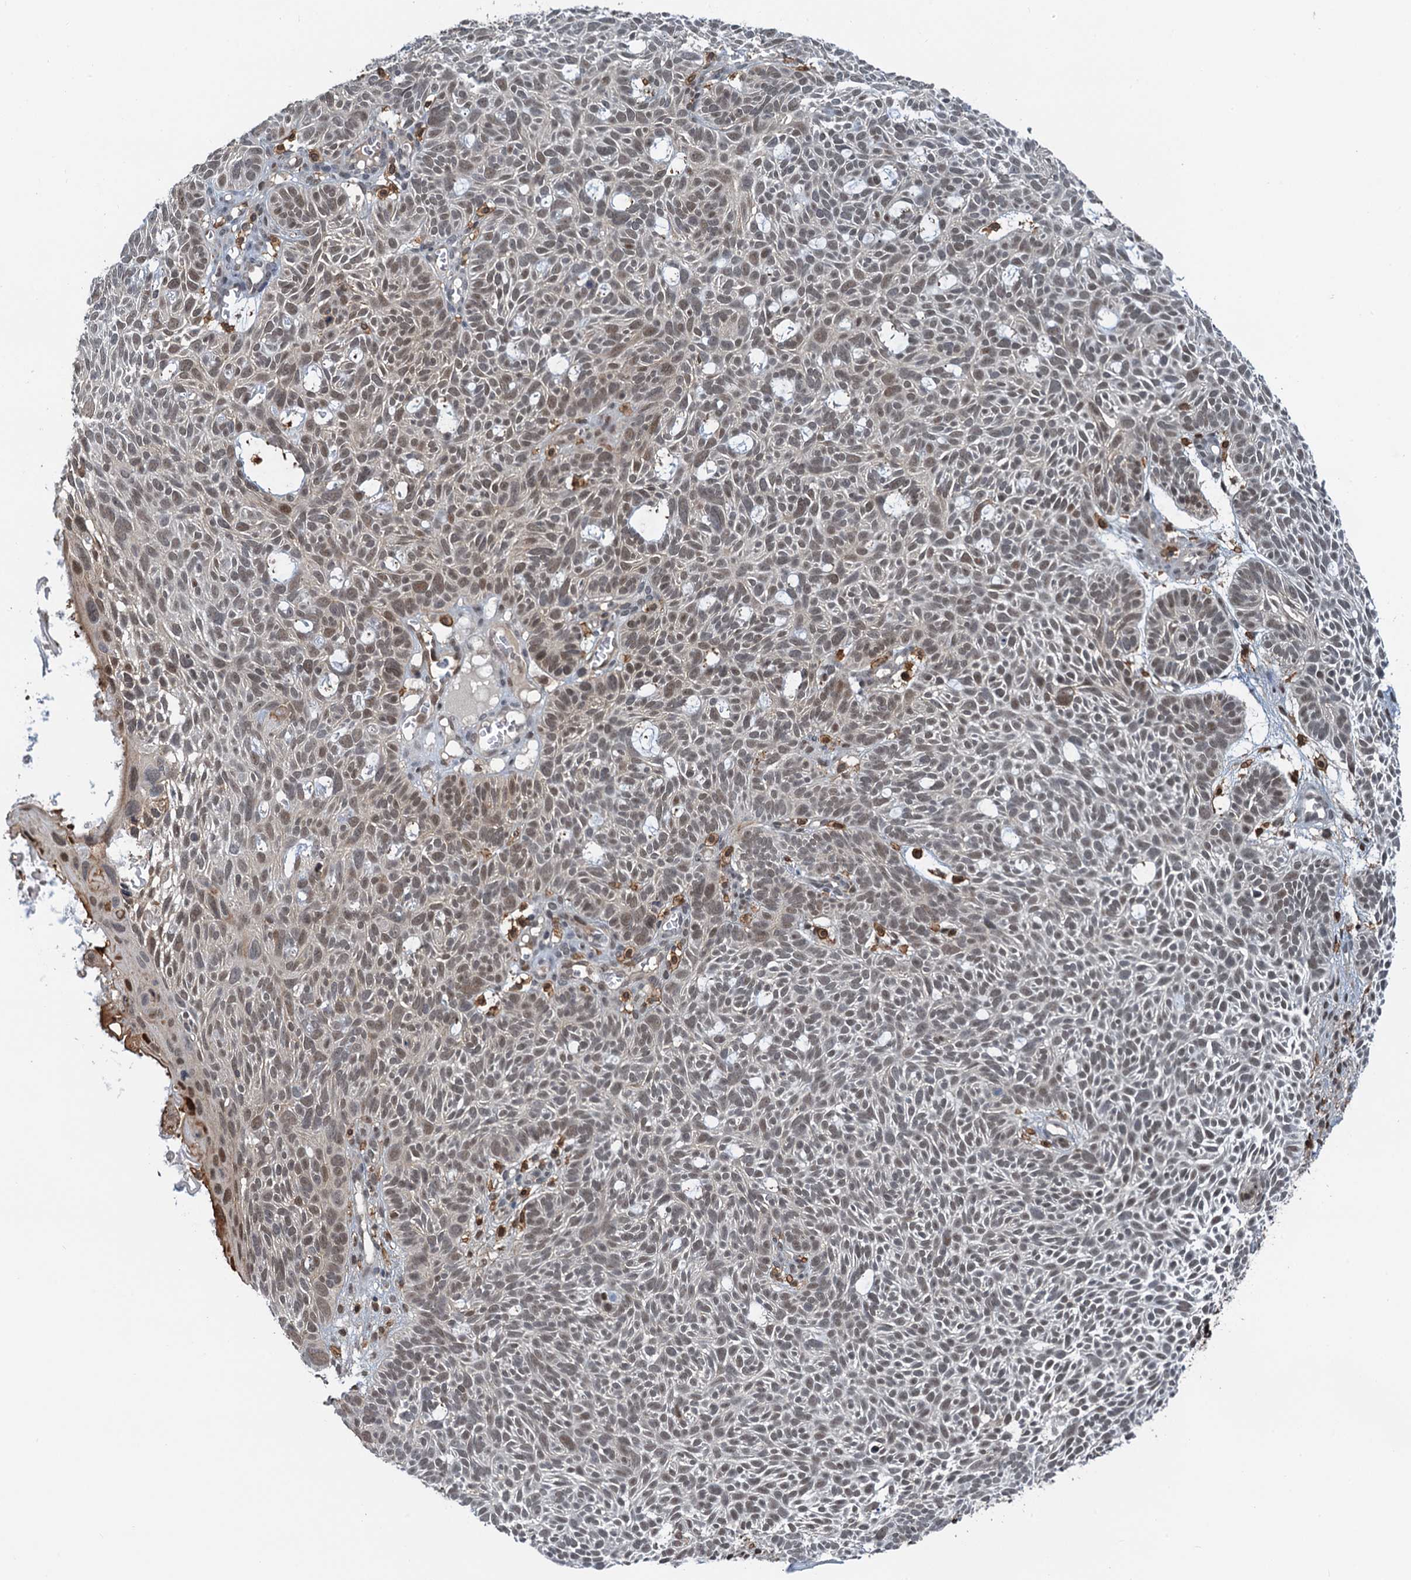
{"staining": {"intensity": "weak", "quantity": "25%-75%", "location": "nuclear"}, "tissue": "skin cancer", "cell_type": "Tumor cells", "image_type": "cancer", "snomed": [{"axis": "morphology", "description": "Basal cell carcinoma"}, {"axis": "topography", "description": "Skin"}], "caption": "Immunohistochemical staining of human skin basal cell carcinoma demonstrates low levels of weak nuclear expression in about 25%-75% of tumor cells. (IHC, brightfield microscopy, high magnification).", "gene": "ZNF609", "patient": {"sex": "male", "age": 69}}